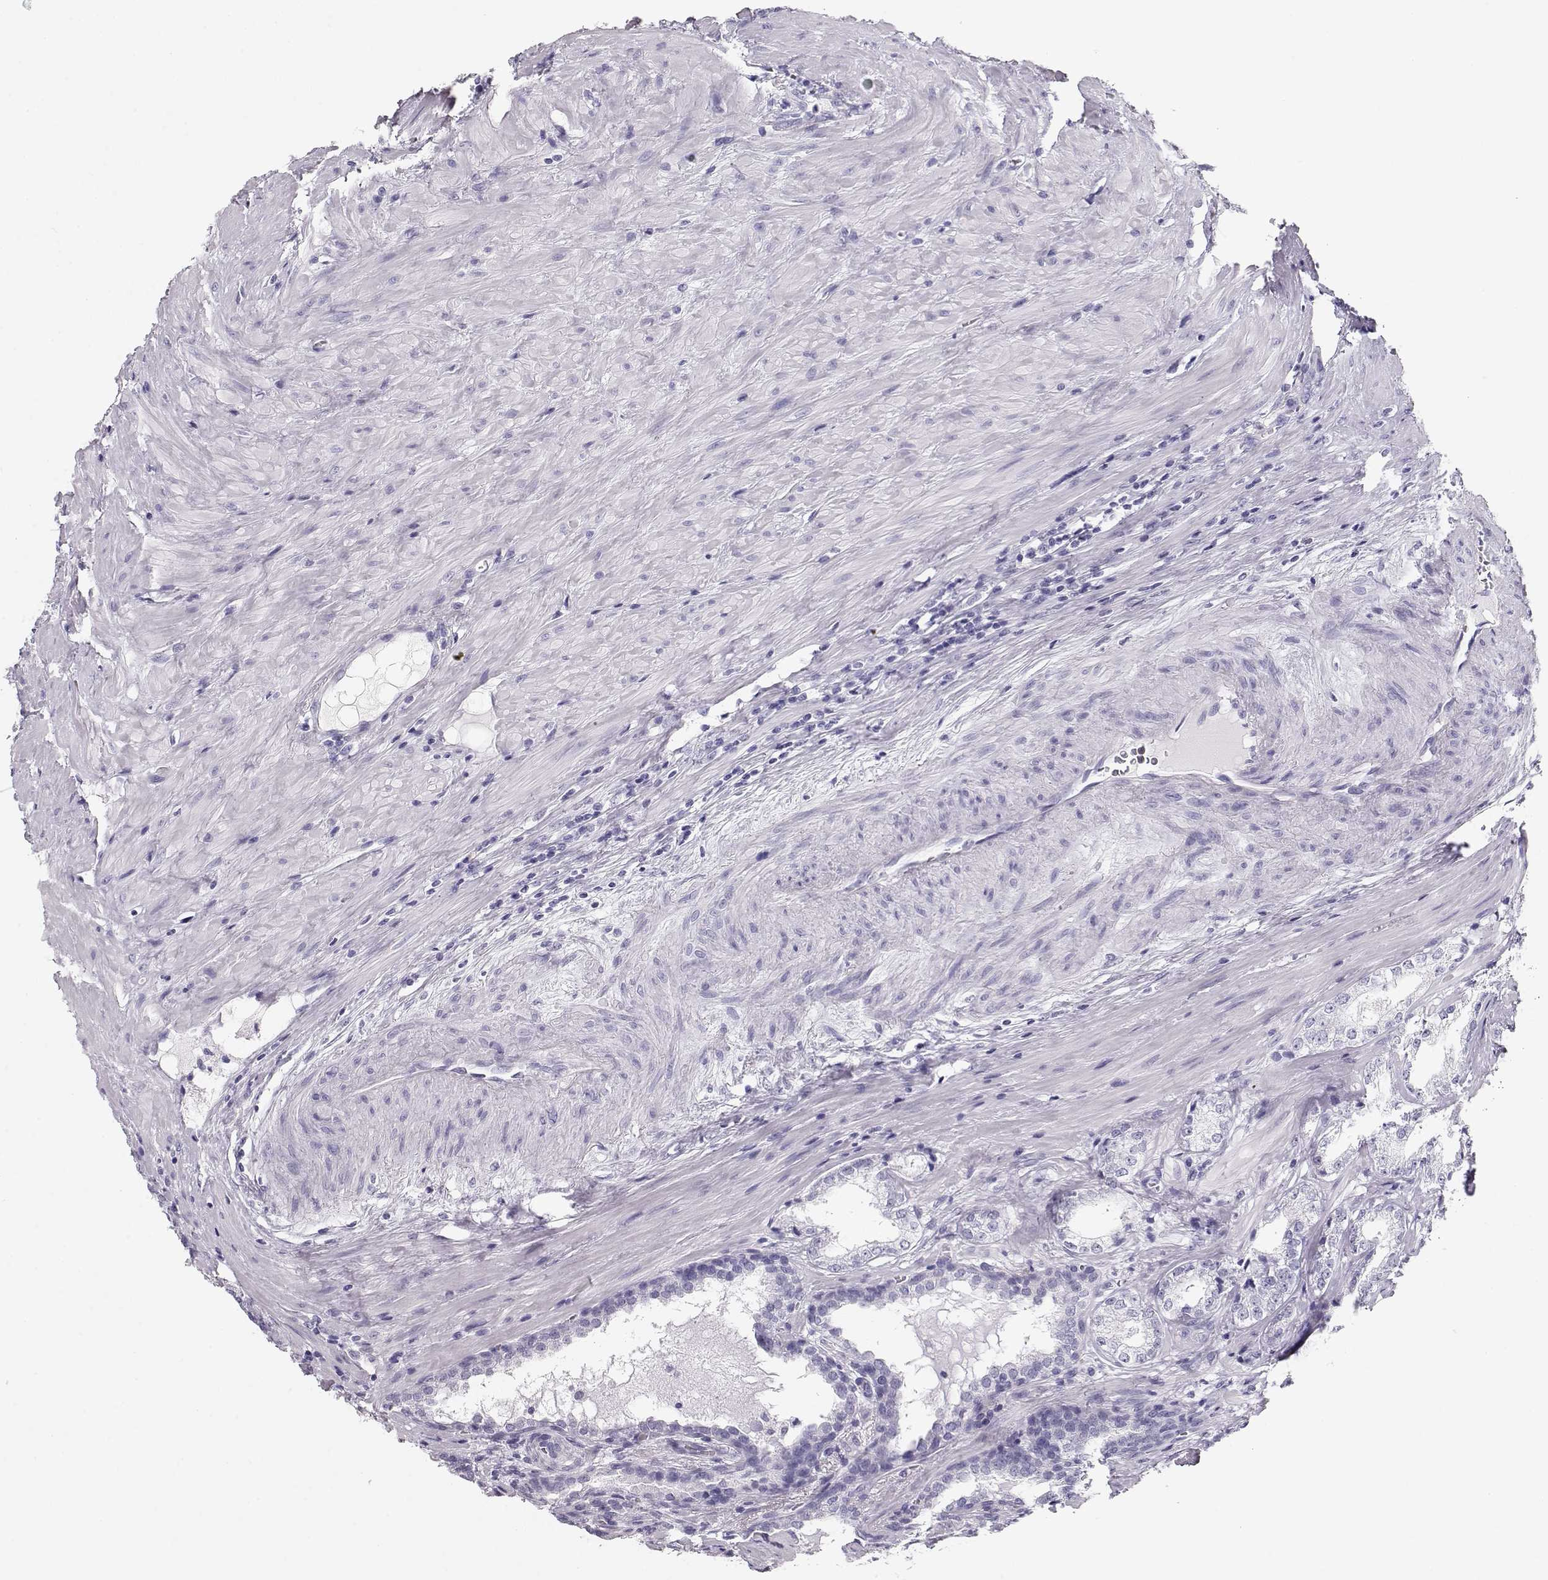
{"staining": {"intensity": "negative", "quantity": "none", "location": "none"}, "tissue": "prostate cancer", "cell_type": "Tumor cells", "image_type": "cancer", "snomed": [{"axis": "morphology", "description": "Adenocarcinoma, NOS"}, {"axis": "topography", "description": "Prostate and seminal vesicle, NOS"}], "caption": "DAB (3,3'-diaminobenzidine) immunohistochemical staining of human prostate cancer reveals no significant staining in tumor cells.", "gene": "MAGEC1", "patient": {"sex": "male", "age": 63}}